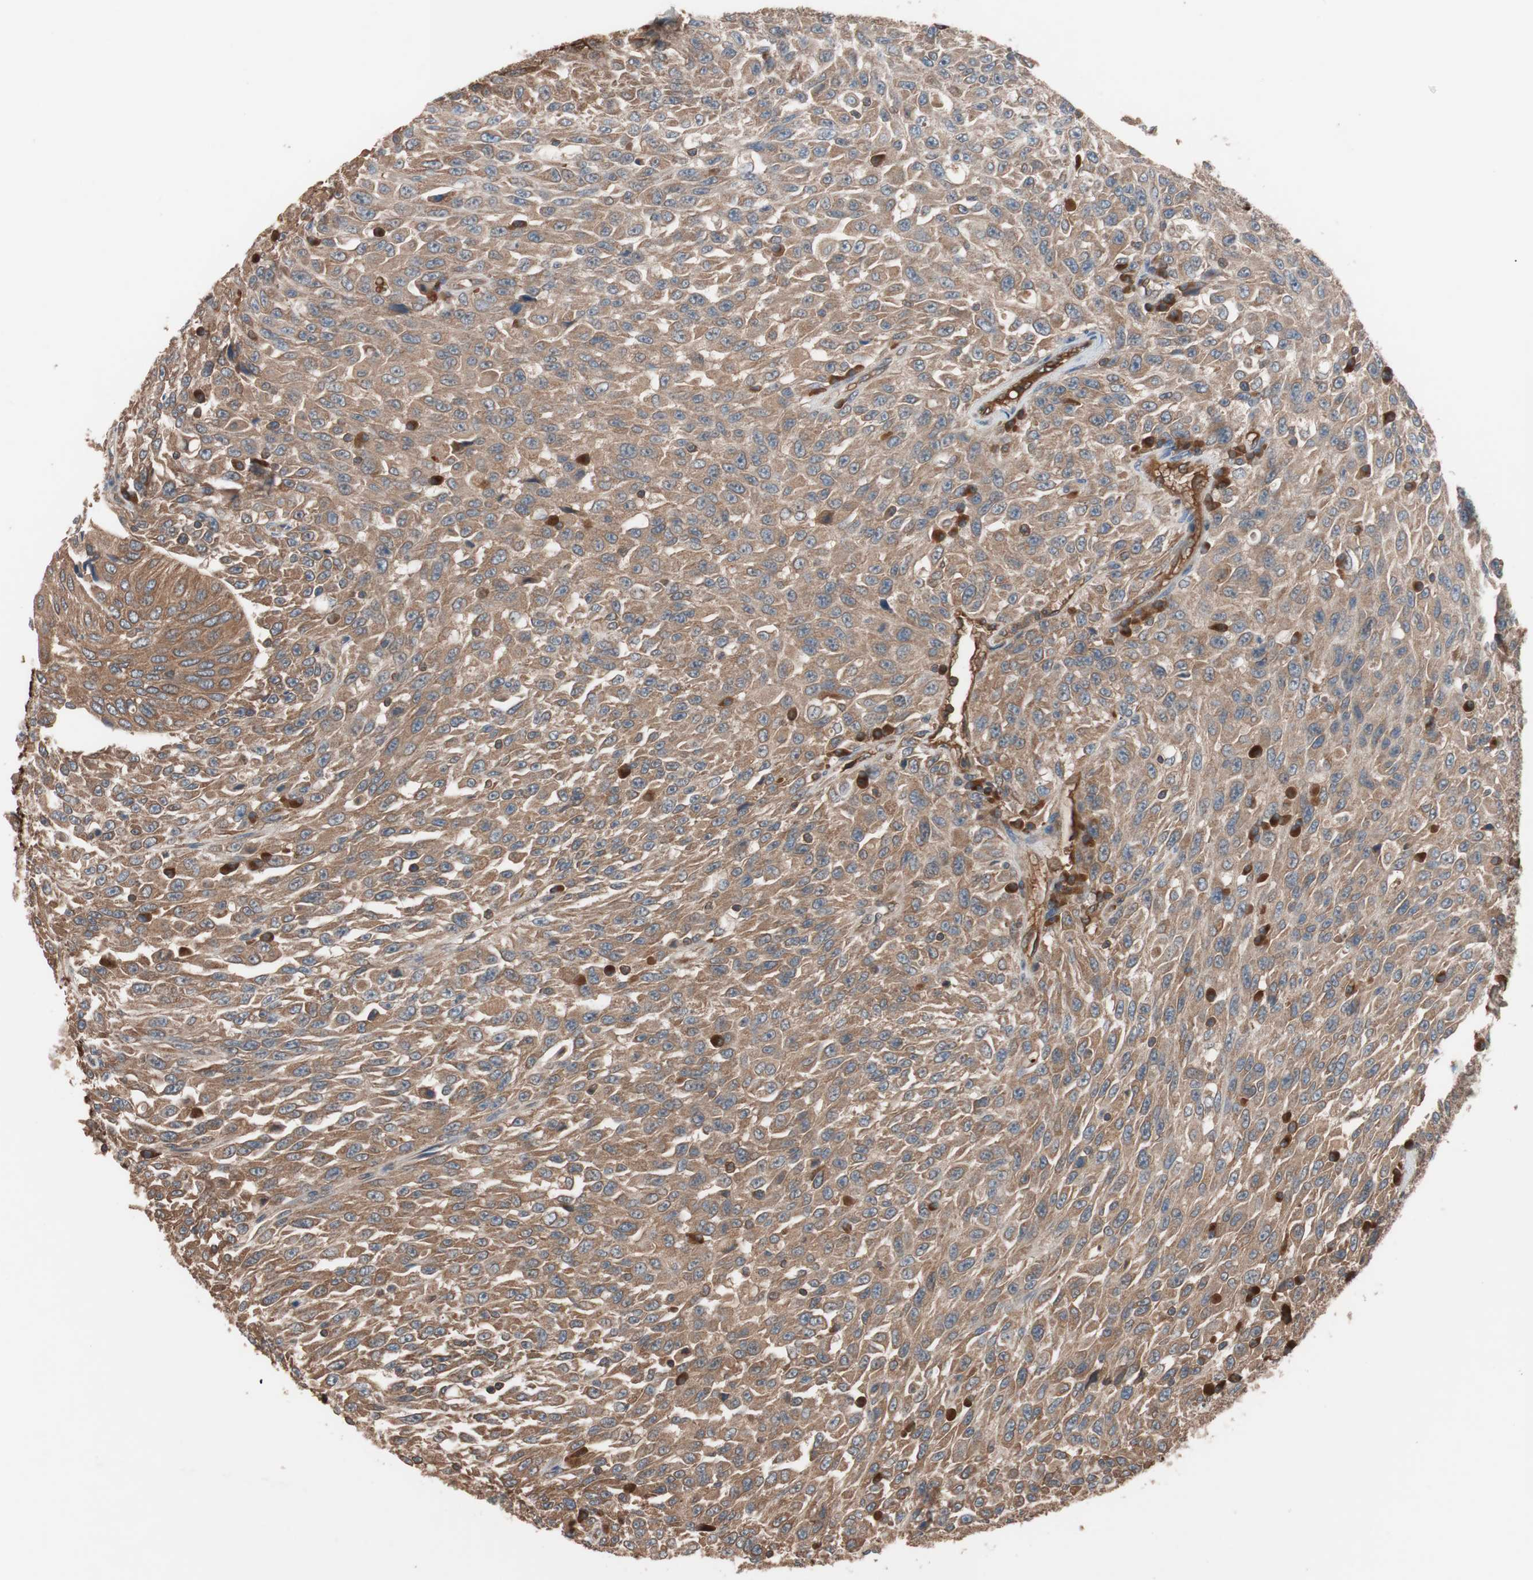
{"staining": {"intensity": "moderate", "quantity": ">75%", "location": "cytoplasmic/membranous"}, "tissue": "urothelial cancer", "cell_type": "Tumor cells", "image_type": "cancer", "snomed": [{"axis": "morphology", "description": "Urothelial carcinoma, High grade"}, {"axis": "topography", "description": "Urinary bladder"}], "caption": "Tumor cells show medium levels of moderate cytoplasmic/membranous expression in approximately >75% of cells in human urothelial cancer. (IHC, brightfield microscopy, high magnification).", "gene": "GLYCTK", "patient": {"sex": "male", "age": 66}}